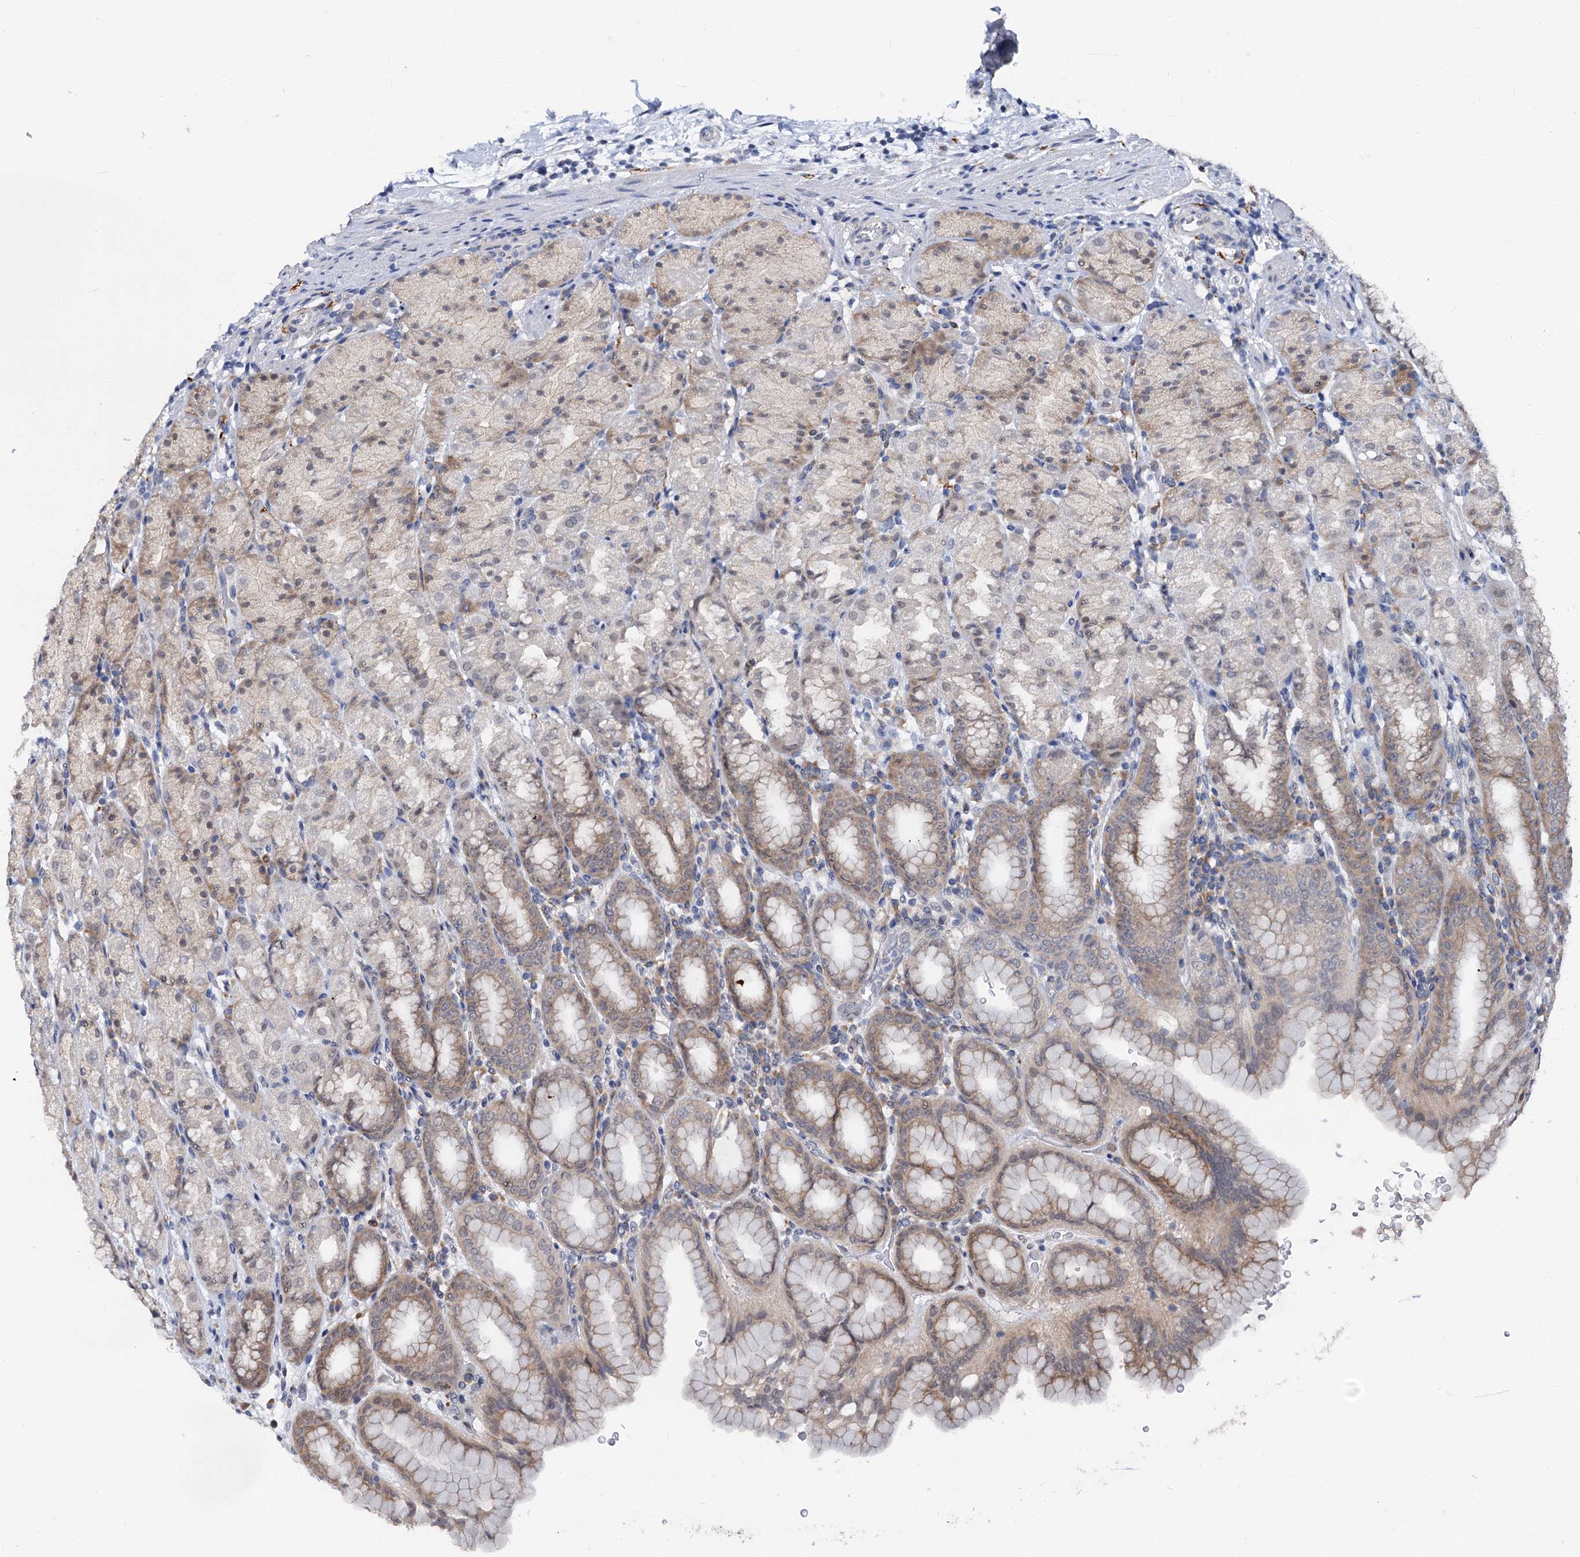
{"staining": {"intensity": "weak", "quantity": "25%-75%", "location": "cytoplasmic/membranous,nuclear"}, "tissue": "stomach", "cell_type": "Glandular cells", "image_type": "normal", "snomed": [{"axis": "morphology", "description": "Normal tissue, NOS"}, {"axis": "topography", "description": "Stomach, upper"}], "caption": "Protein staining displays weak cytoplasmic/membranous,nuclear positivity in approximately 25%-75% of glandular cells in unremarkable stomach.", "gene": "CAPRIN2", "patient": {"sex": "male", "age": 68}}